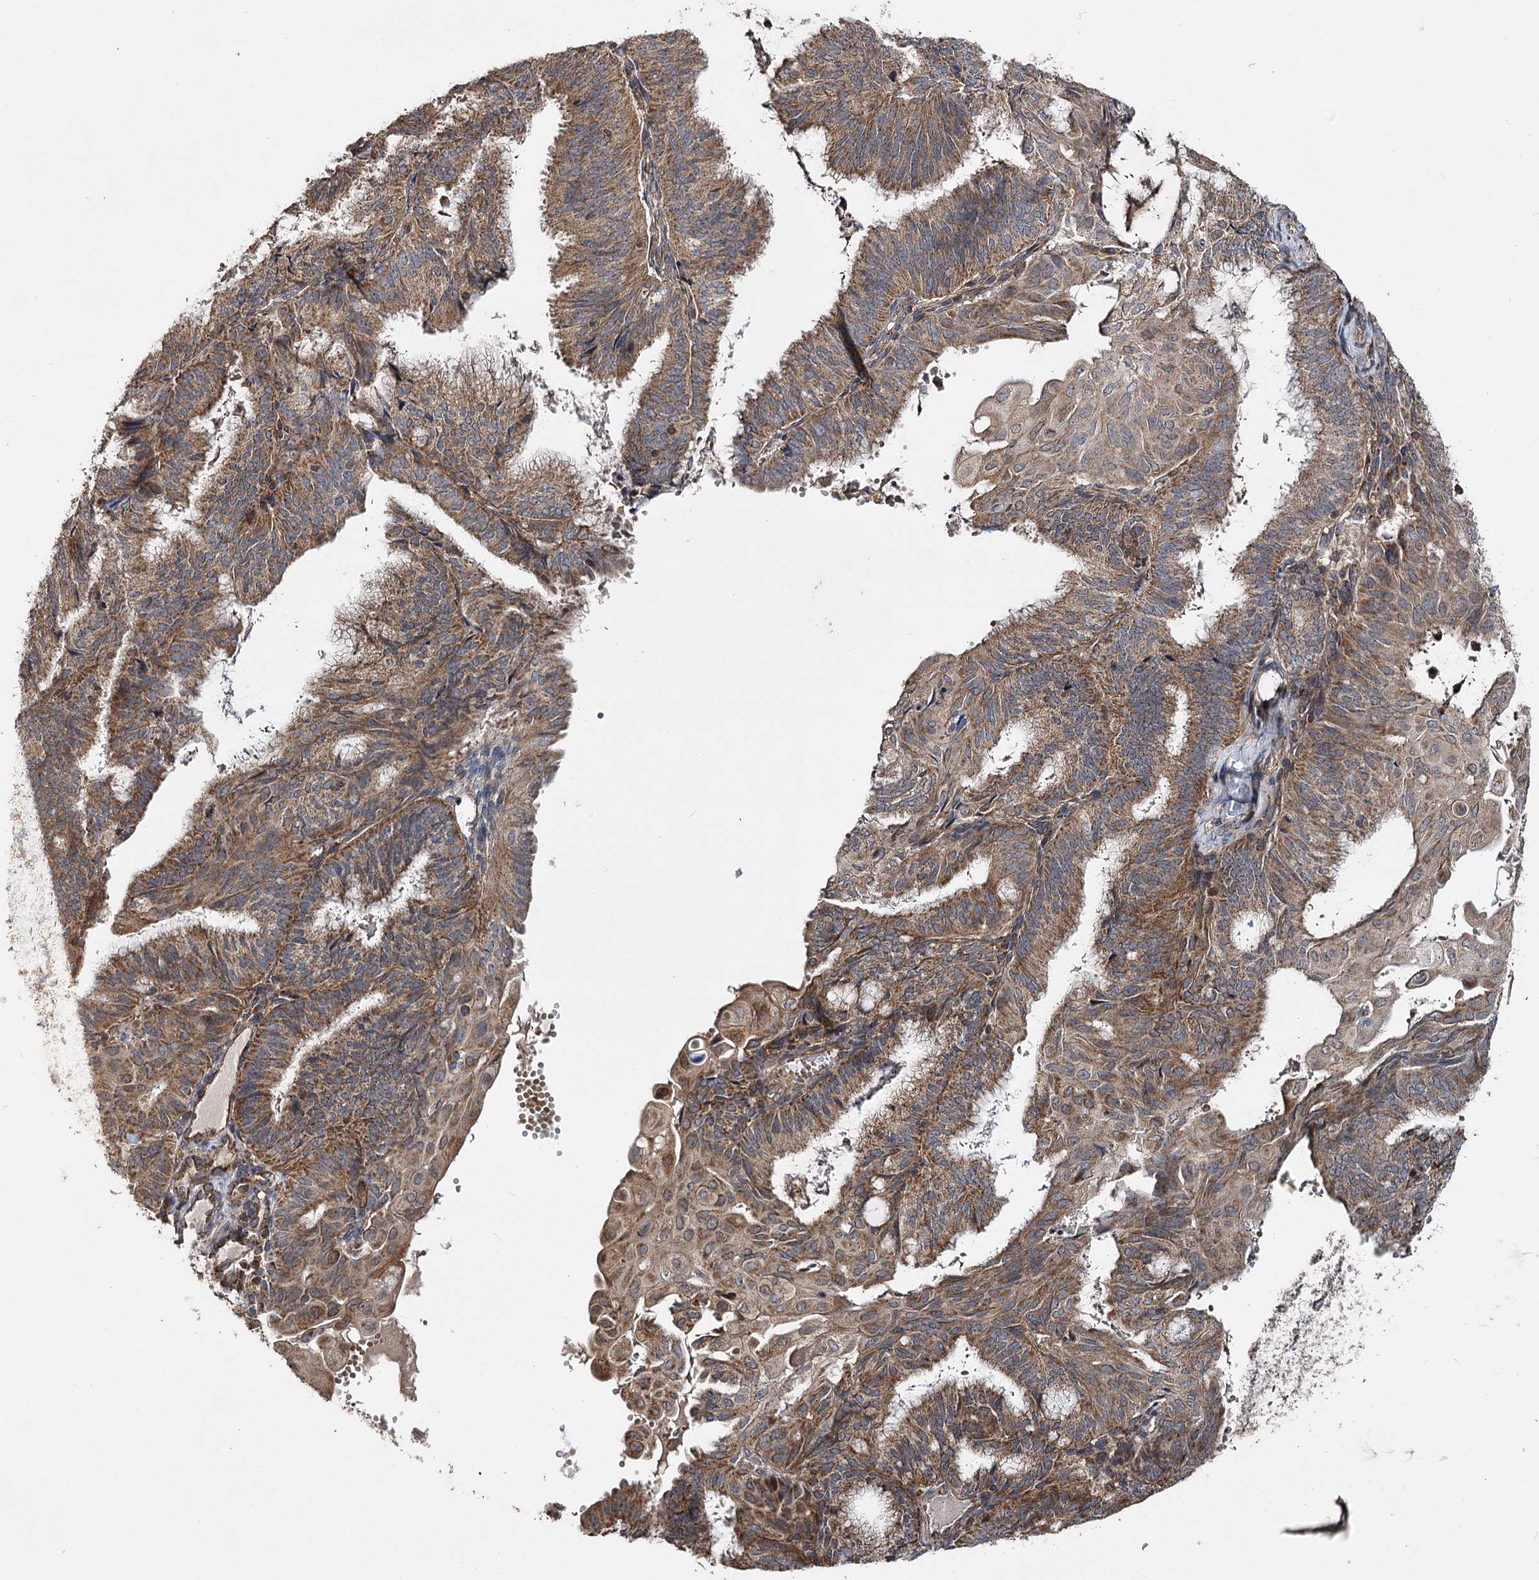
{"staining": {"intensity": "moderate", "quantity": ">75%", "location": "cytoplasmic/membranous"}, "tissue": "endometrial cancer", "cell_type": "Tumor cells", "image_type": "cancer", "snomed": [{"axis": "morphology", "description": "Adenocarcinoma, NOS"}, {"axis": "topography", "description": "Endometrium"}], "caption": "Endometrial cancer (adenocarcinoma) was stained to show a protein in brown. There is medium levels of moderate cytoplasmic/membranous staining in about >75% of tumor cells.", "gene": "MINDY3", "patient": {"sex": "female", "age": 49}}